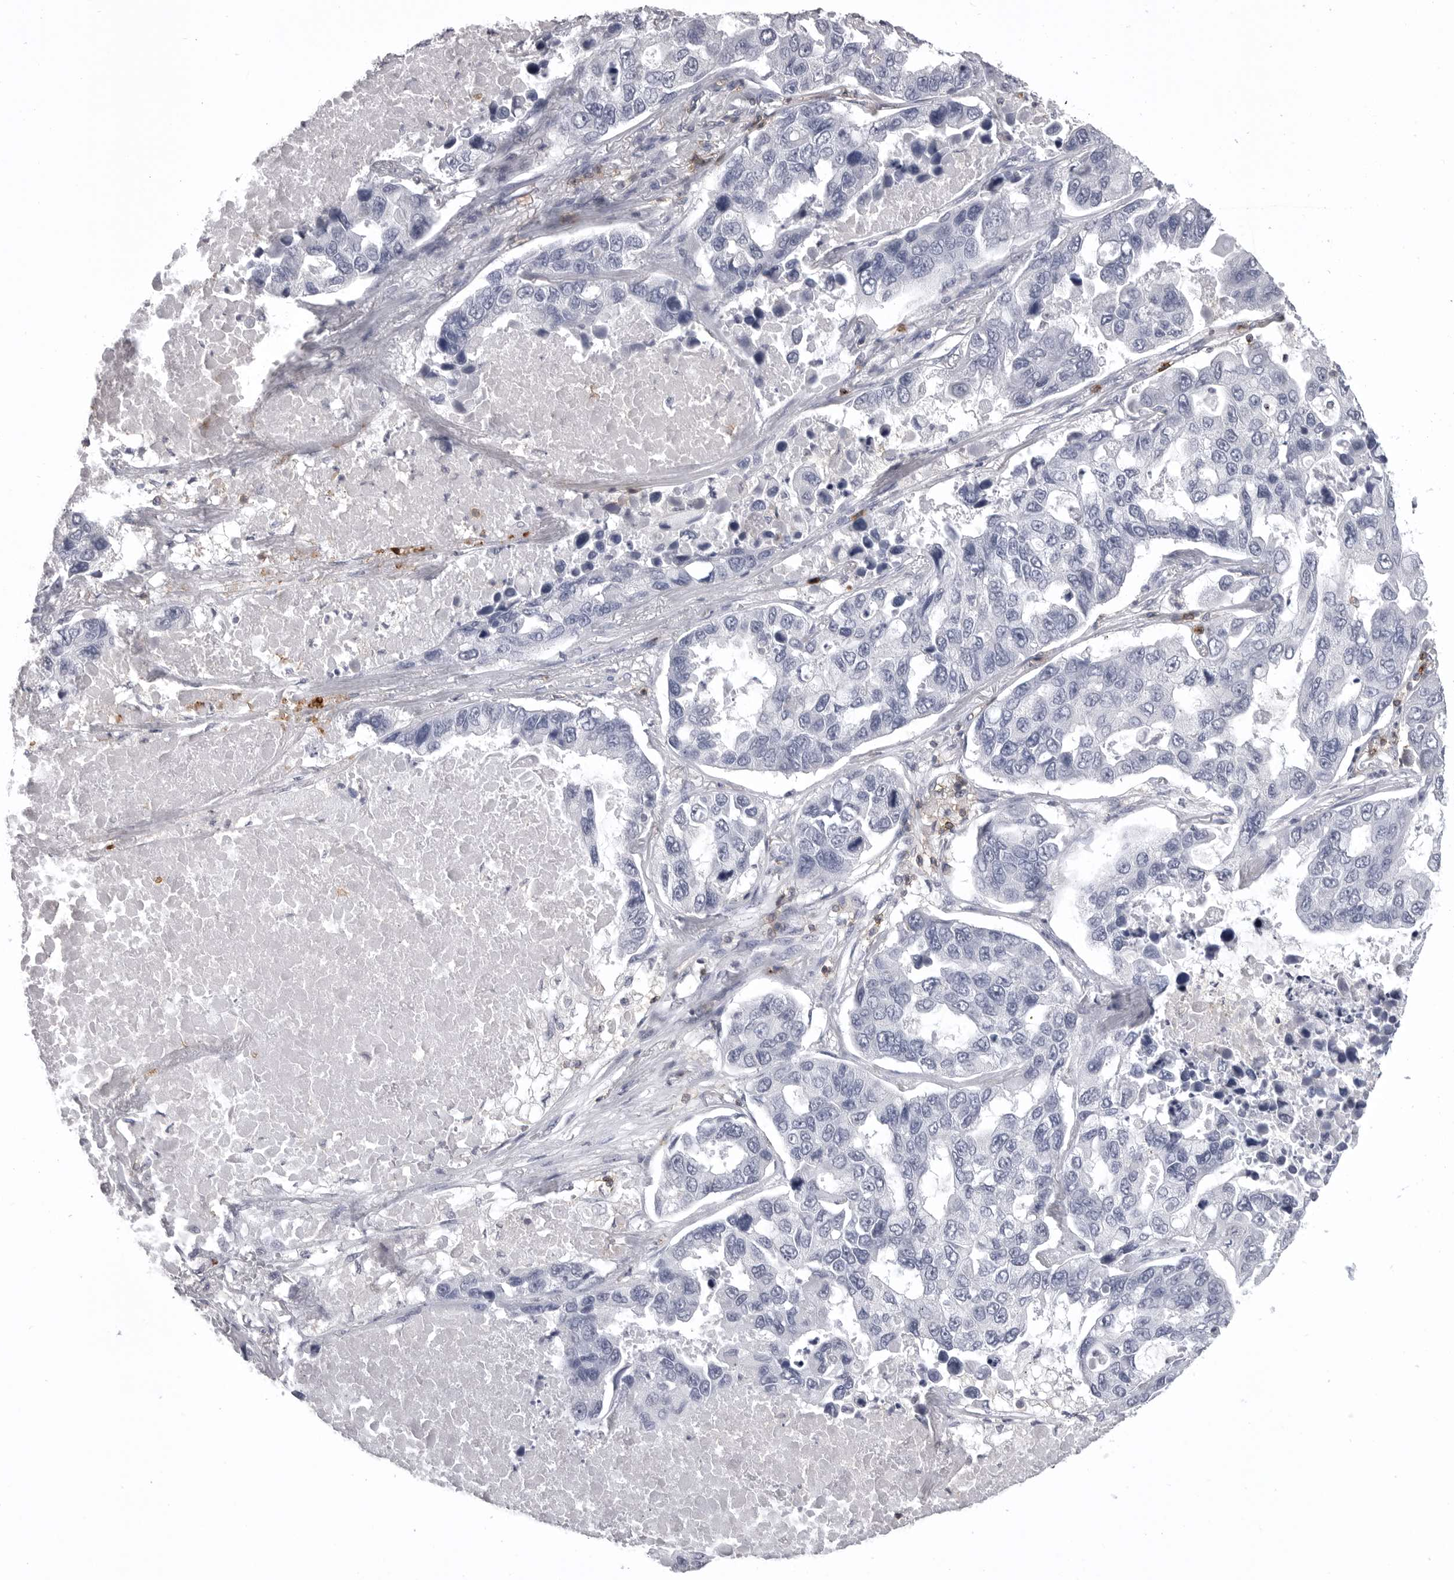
{"staining": {"intensity": "negative", "quantity": "none", "location": "none"}, "tissue": "lung cancer", "cell_type": "Tumor cells", "image_type": "cancer", "snomed": [{"axis": "morphology", "description": "Adenocarcinoma, NOS"}, {"axis": "topography", "description": "Lung"}], "caption": "This is a photomicrograph of immunohistochemistry staining of lung cancer (adenocarcinoma), which shows no expression in tumor cells.", "gene": "ITGAL", "patient": {"sex": "male", "age": 64}}